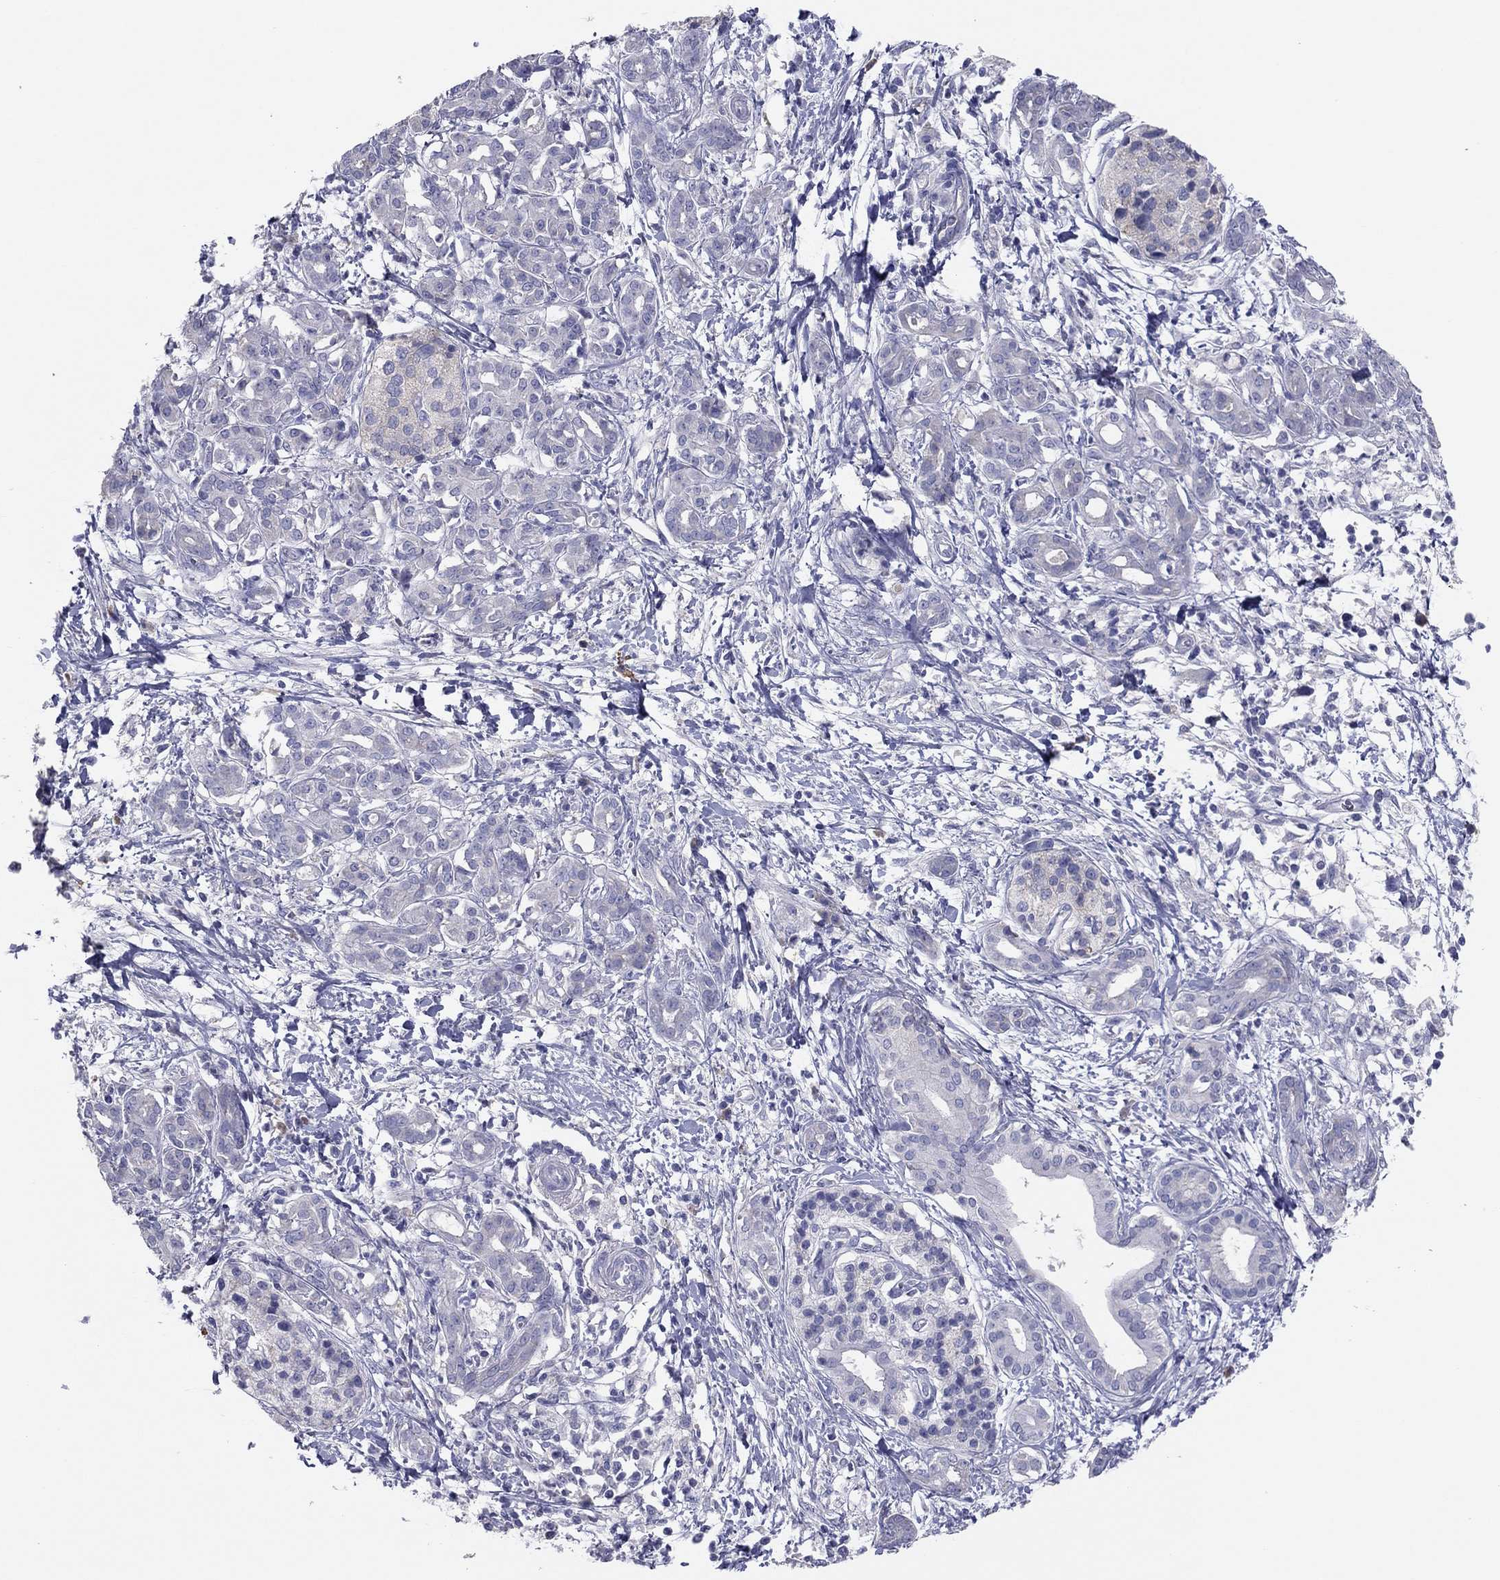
{"staining": {"intensity": "negative", "quantity": "none", "location": "none"}, "tissue": "pancreatic cancer", "cell_type": "Tumor cells", "image_type": "cancer", "snomed": [{"axis": "morphology", "description": "Adenocarcinoma, NOS"}, {"axis": "topography", "description": "Pancreas"}], "caption": "Immunohistochemistry of human pancreatic adenocarcinoma exhibits no expression in tumor cells.", "gene": "GRK7", "patient": {"sex": "male", "age": 72}}